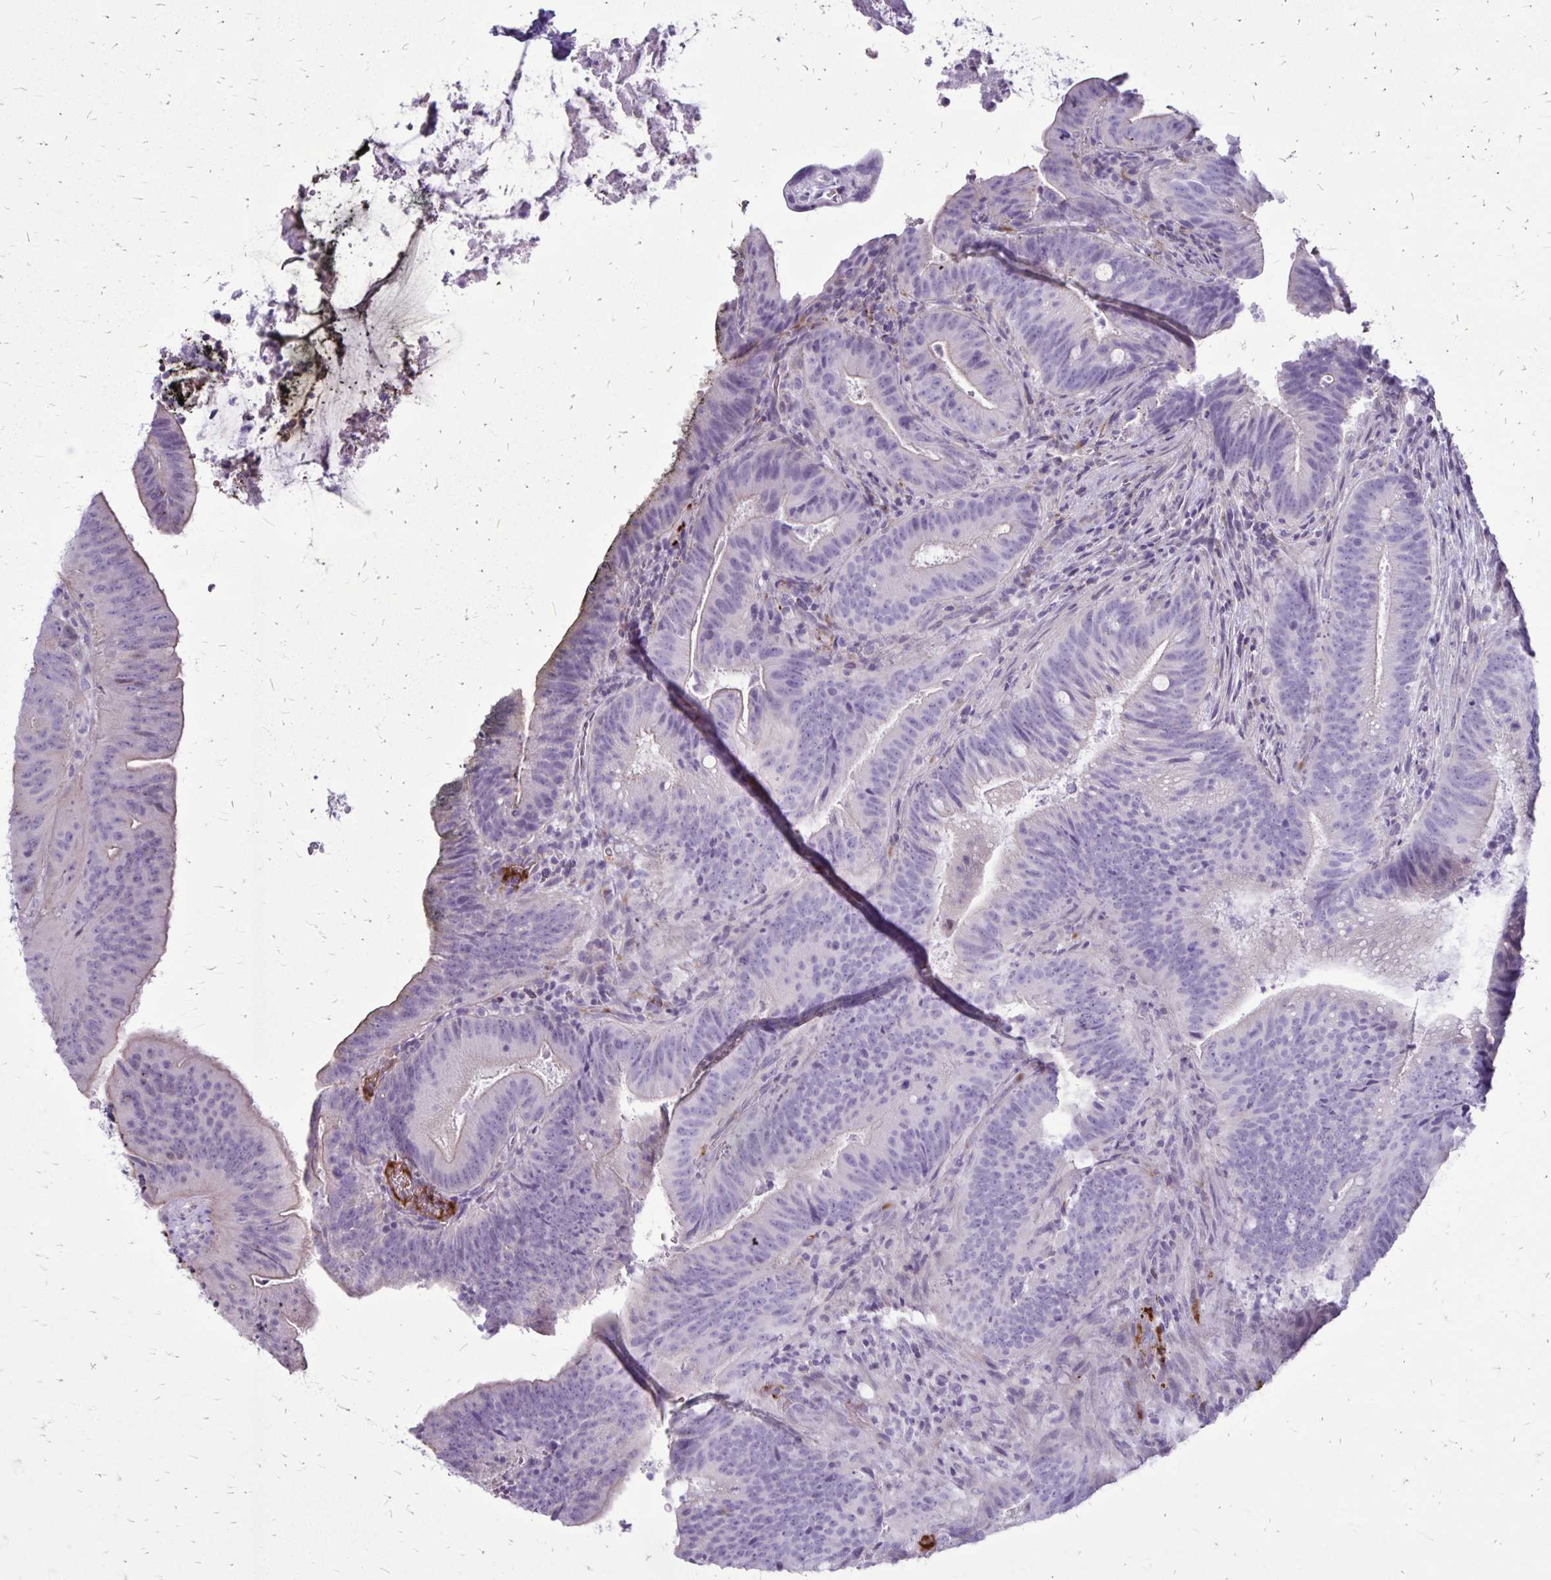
{"staining": {"intensity": "negative", "quantity": "none", "location": "none"}, "tissue": "colorectal cancer", "cell_type": "Tumor cells", "image_type": "cancer", "snomed": [{"axis": "morphology", "description": "Adenocarcinoma, NOS"}, {"axis": "topography", "description": "Colon"}], "caption": "Immunohistochemistry (IHC) photomicrograph of neoplastic tissue: human colorectal cancer stained with DAB displays no significant protein expression in tumor cells.", "gene": "GP9", "patient": {"sex": "female", "age": 43}}